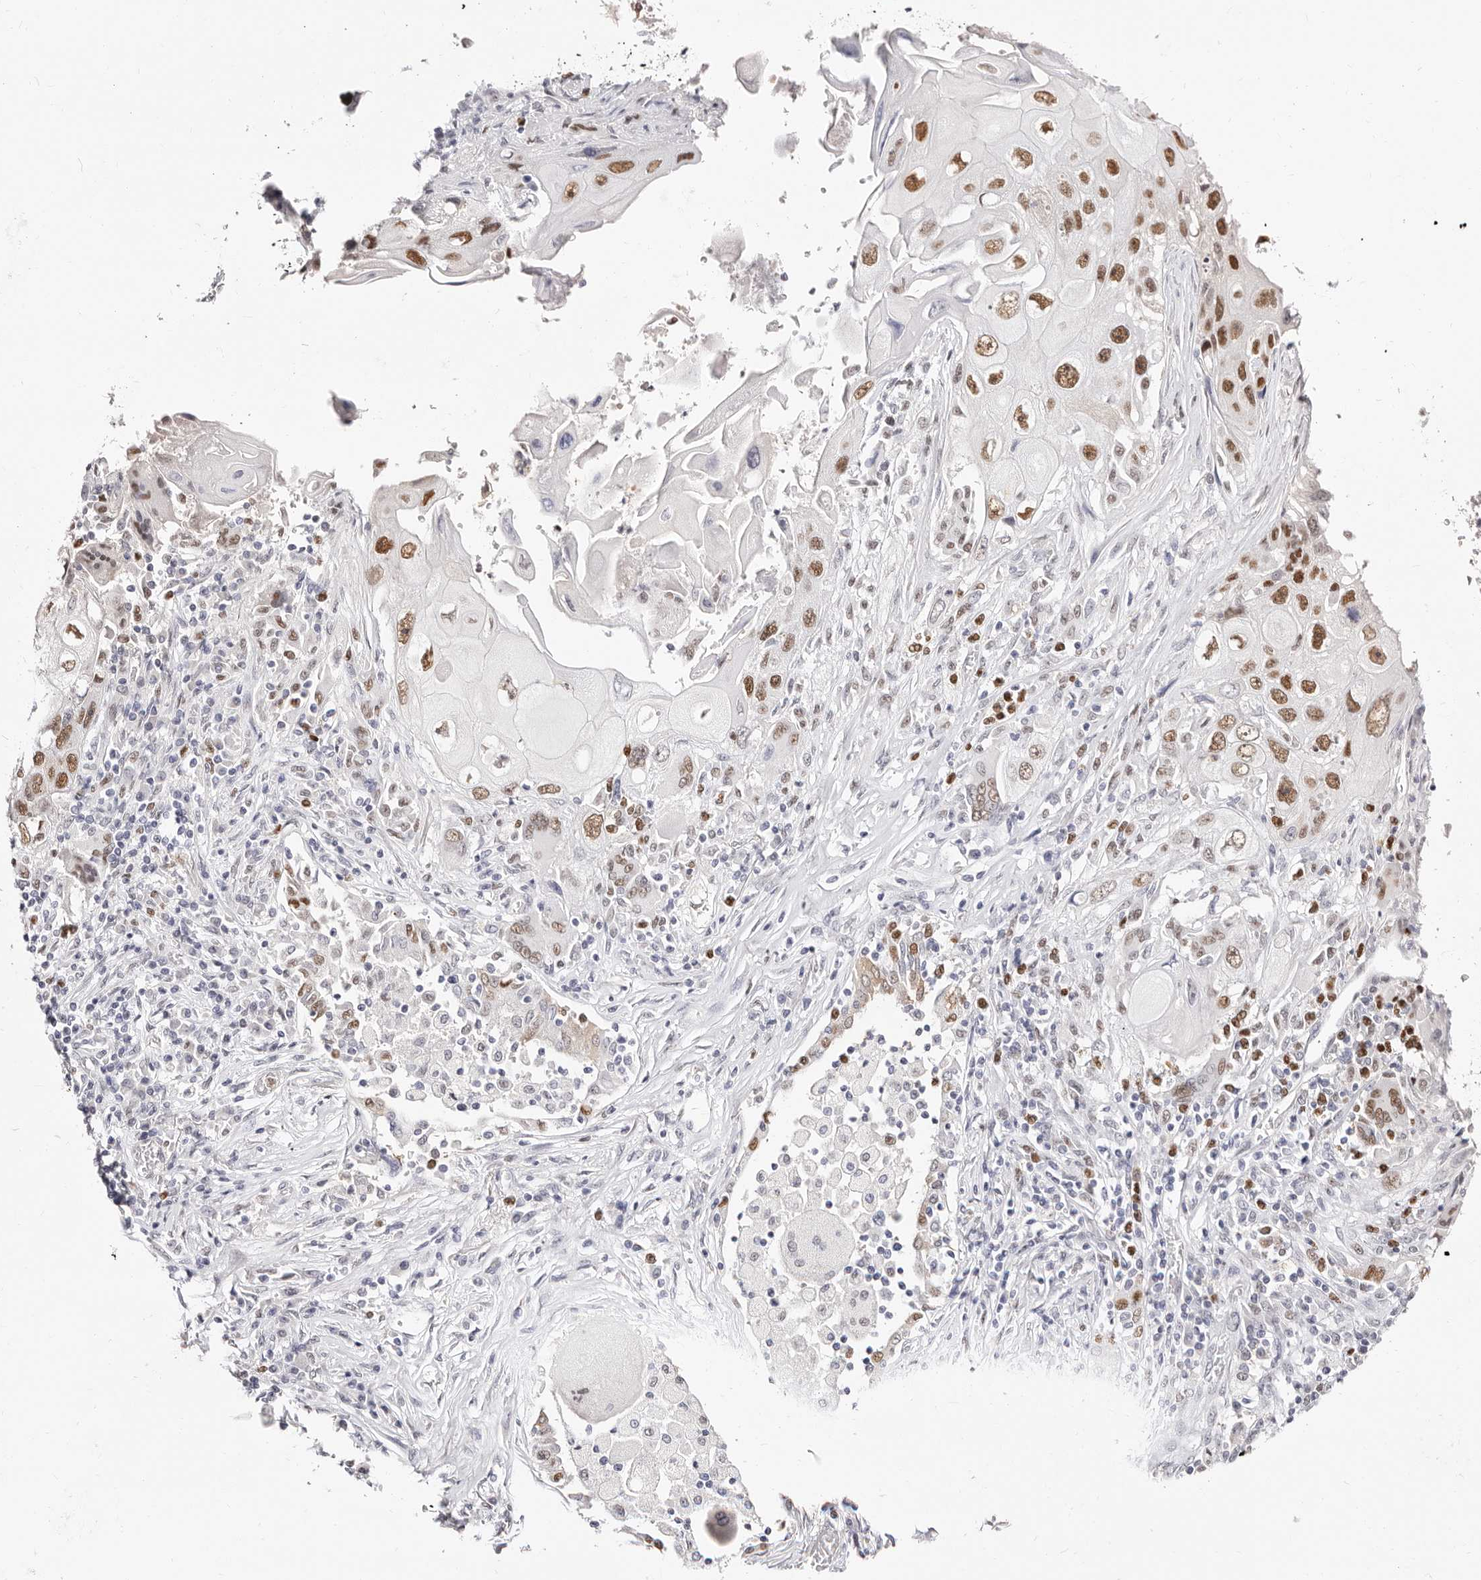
{"staining": {"intensity": "moderate", "quantity": ">75%", "location": "nuclear"}, "tissue": "lung cancer", "cell_type": "Tumor cells", "image_type": "cancer", "snomed": [{"axis": "morphology", "description": "Squamous cell carcinoma, NOS"}, {"axis": "topography", "description": "Lung"}], "caption": "A histopathology image showing moderate nuclear staining in approximately >75% of tumor cells in lung cancer (squamous cell carcinoma), as visualized by brown immunohistochemical staining.", "gene": "TKT", "patient": {"sex": "male", "age": 61}}